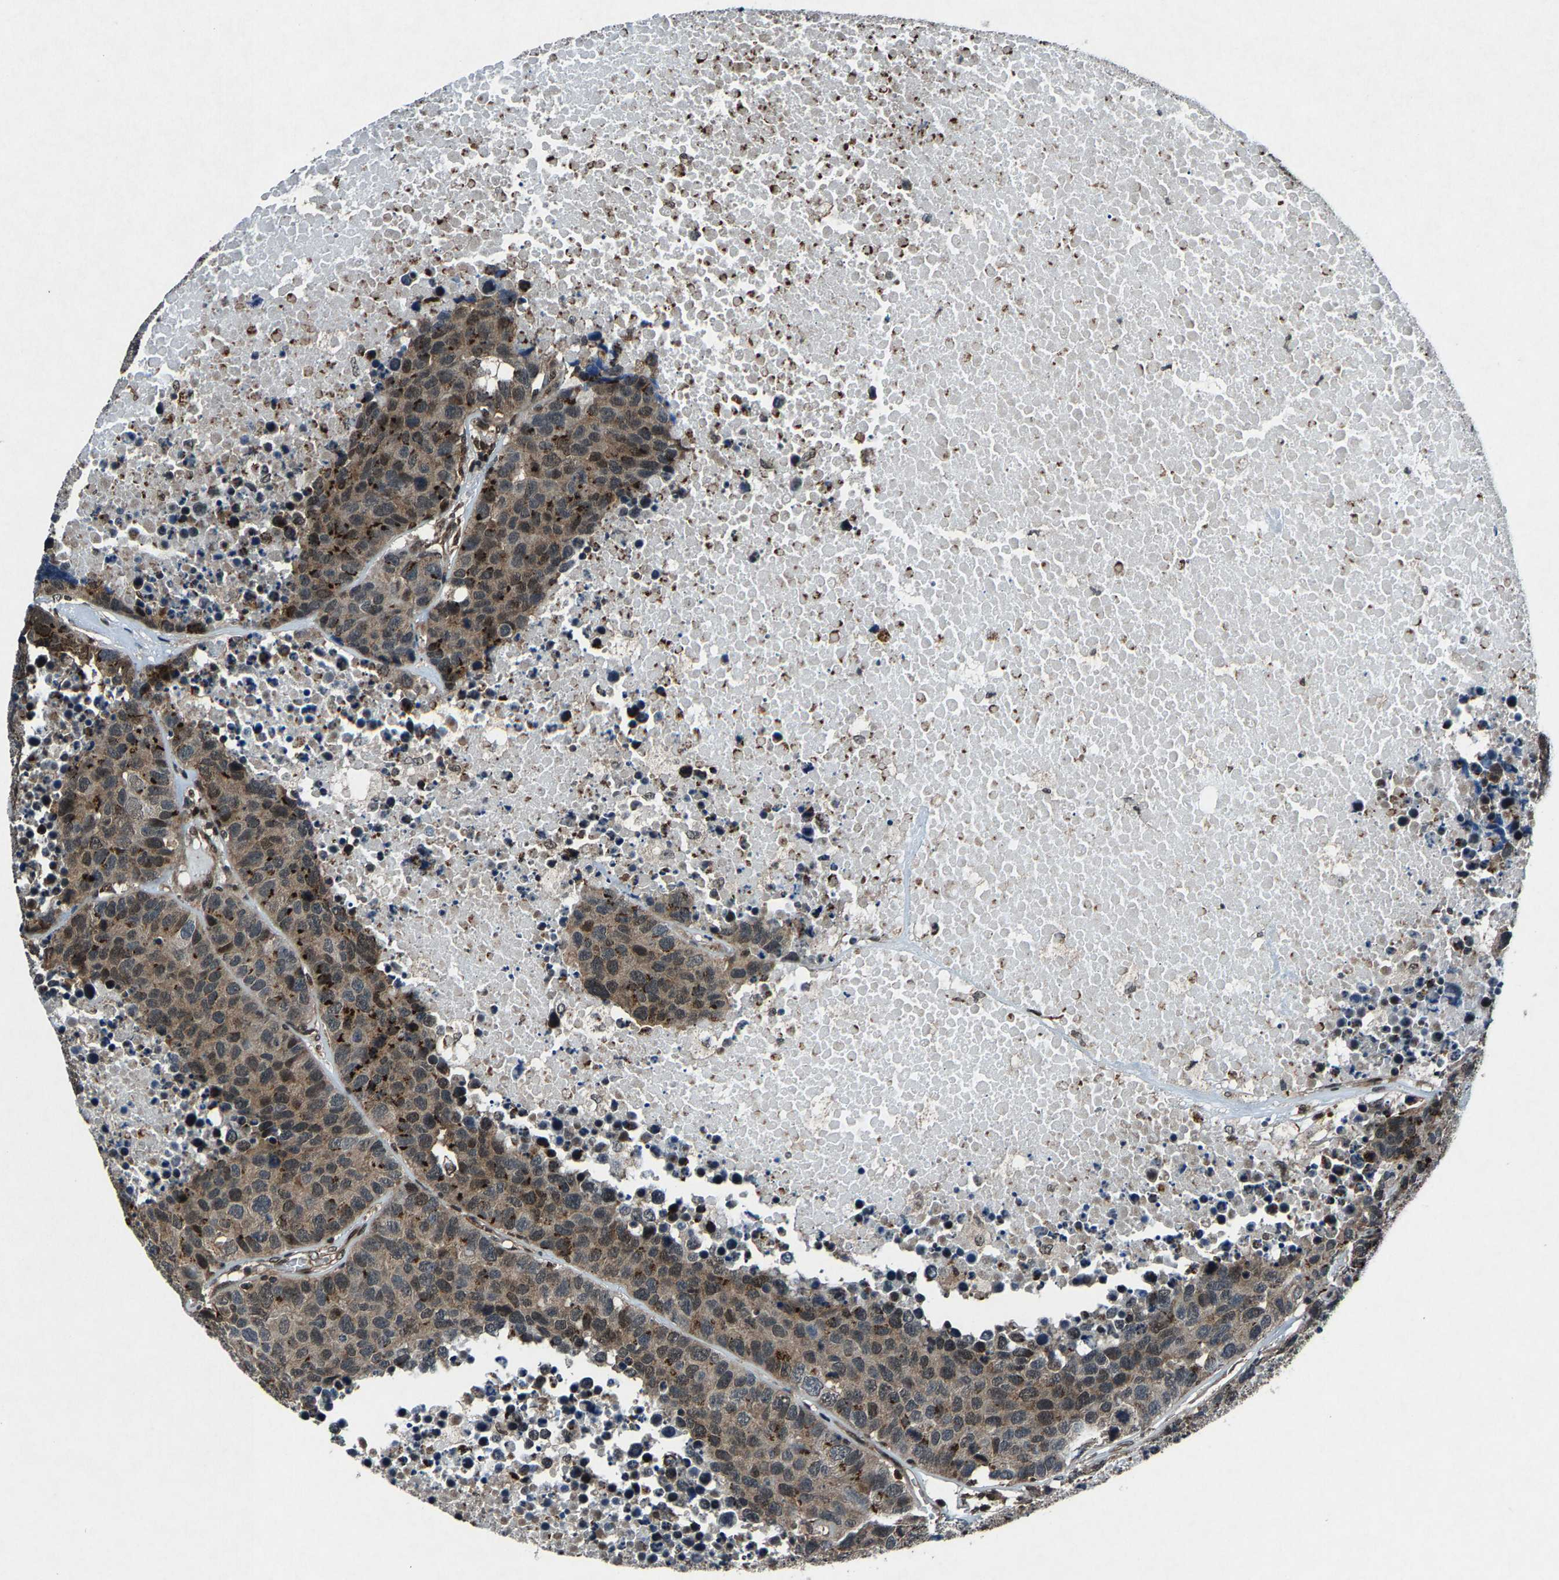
{"staining": {"intensity": "moderate", "quantity": ">75%", "location": "cytoplasmic/membranous"}, "tissue": "carcinoid", "cell_type": "Tumor cells", "image_type": "cancer", "snomed": [{"axis": "morphology", "description": "Carcinoid, malignant, NOS"}, {"axis": "topography", "description": "Lung"}], "caption": "Immunohistochemical staining of malignant carcinoid shows medium levels of moderate cytoplasmic/membranous positivity in approximately >75% of tumor cells.", "gene": "ATXN3", "patient": {"sex": "male", "age": 60}}